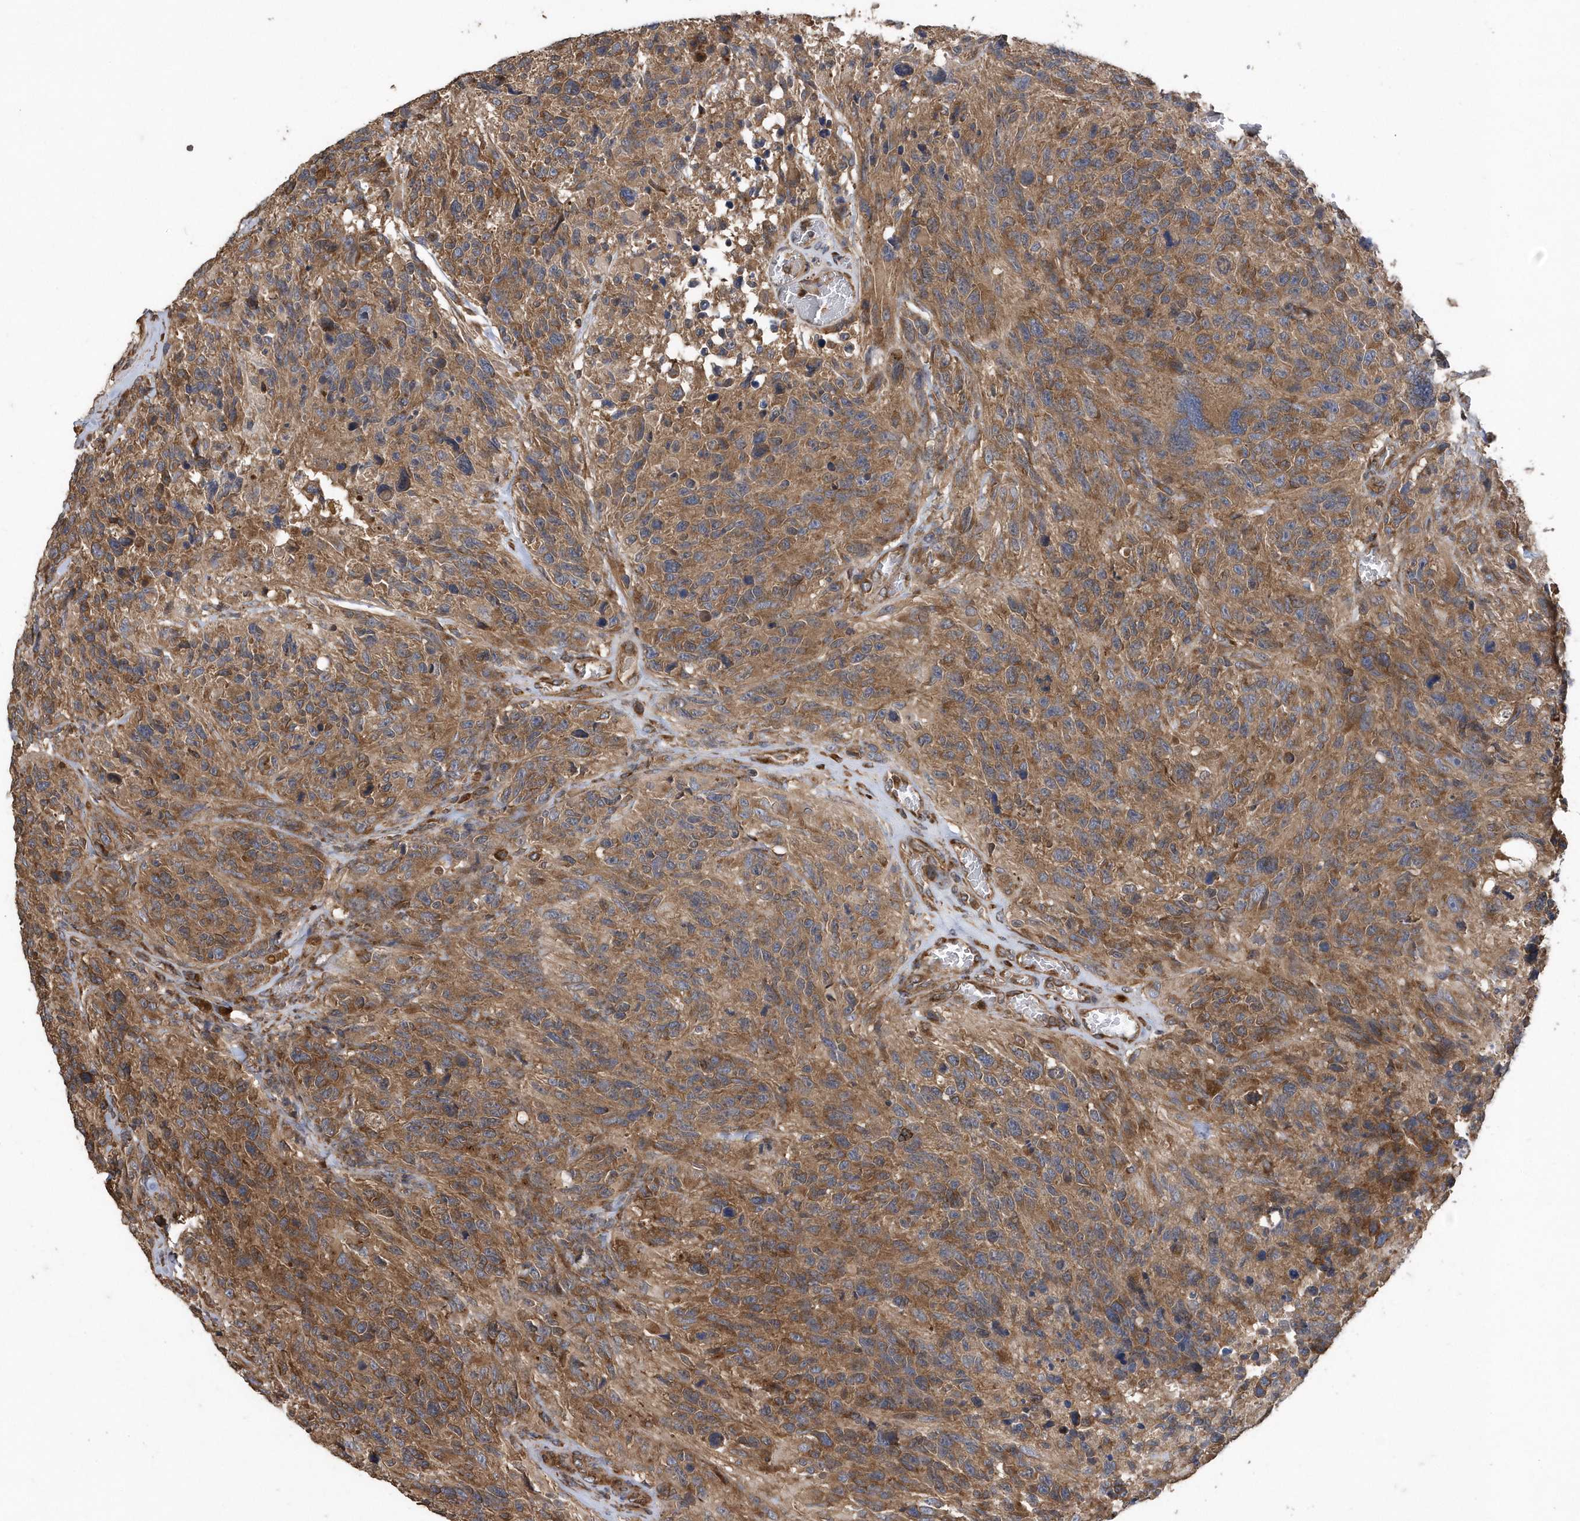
{"staining": {"intensity": "moderate", "quantity": ">75%", "location": "cytoplasmic/membranous"}, "tissue": "glioma", "cell_type": "Tumor cells", "image_type": "cancer", "snomed": [{"axis": "morphology", "description": "Glioma, malignant, High grade"}, {"axis": "topography", "description": "Brain"}], "caption": "High-power microscopy captured an immunohistochemistry (IHC) micrograph of malignant glioma (high-grade), revealing moderate cytoplasmic/membranous expression in approximately >75% of tumor cells.", "gene": "WASHC5", "patient": {"sex": "male", "age": 69}}